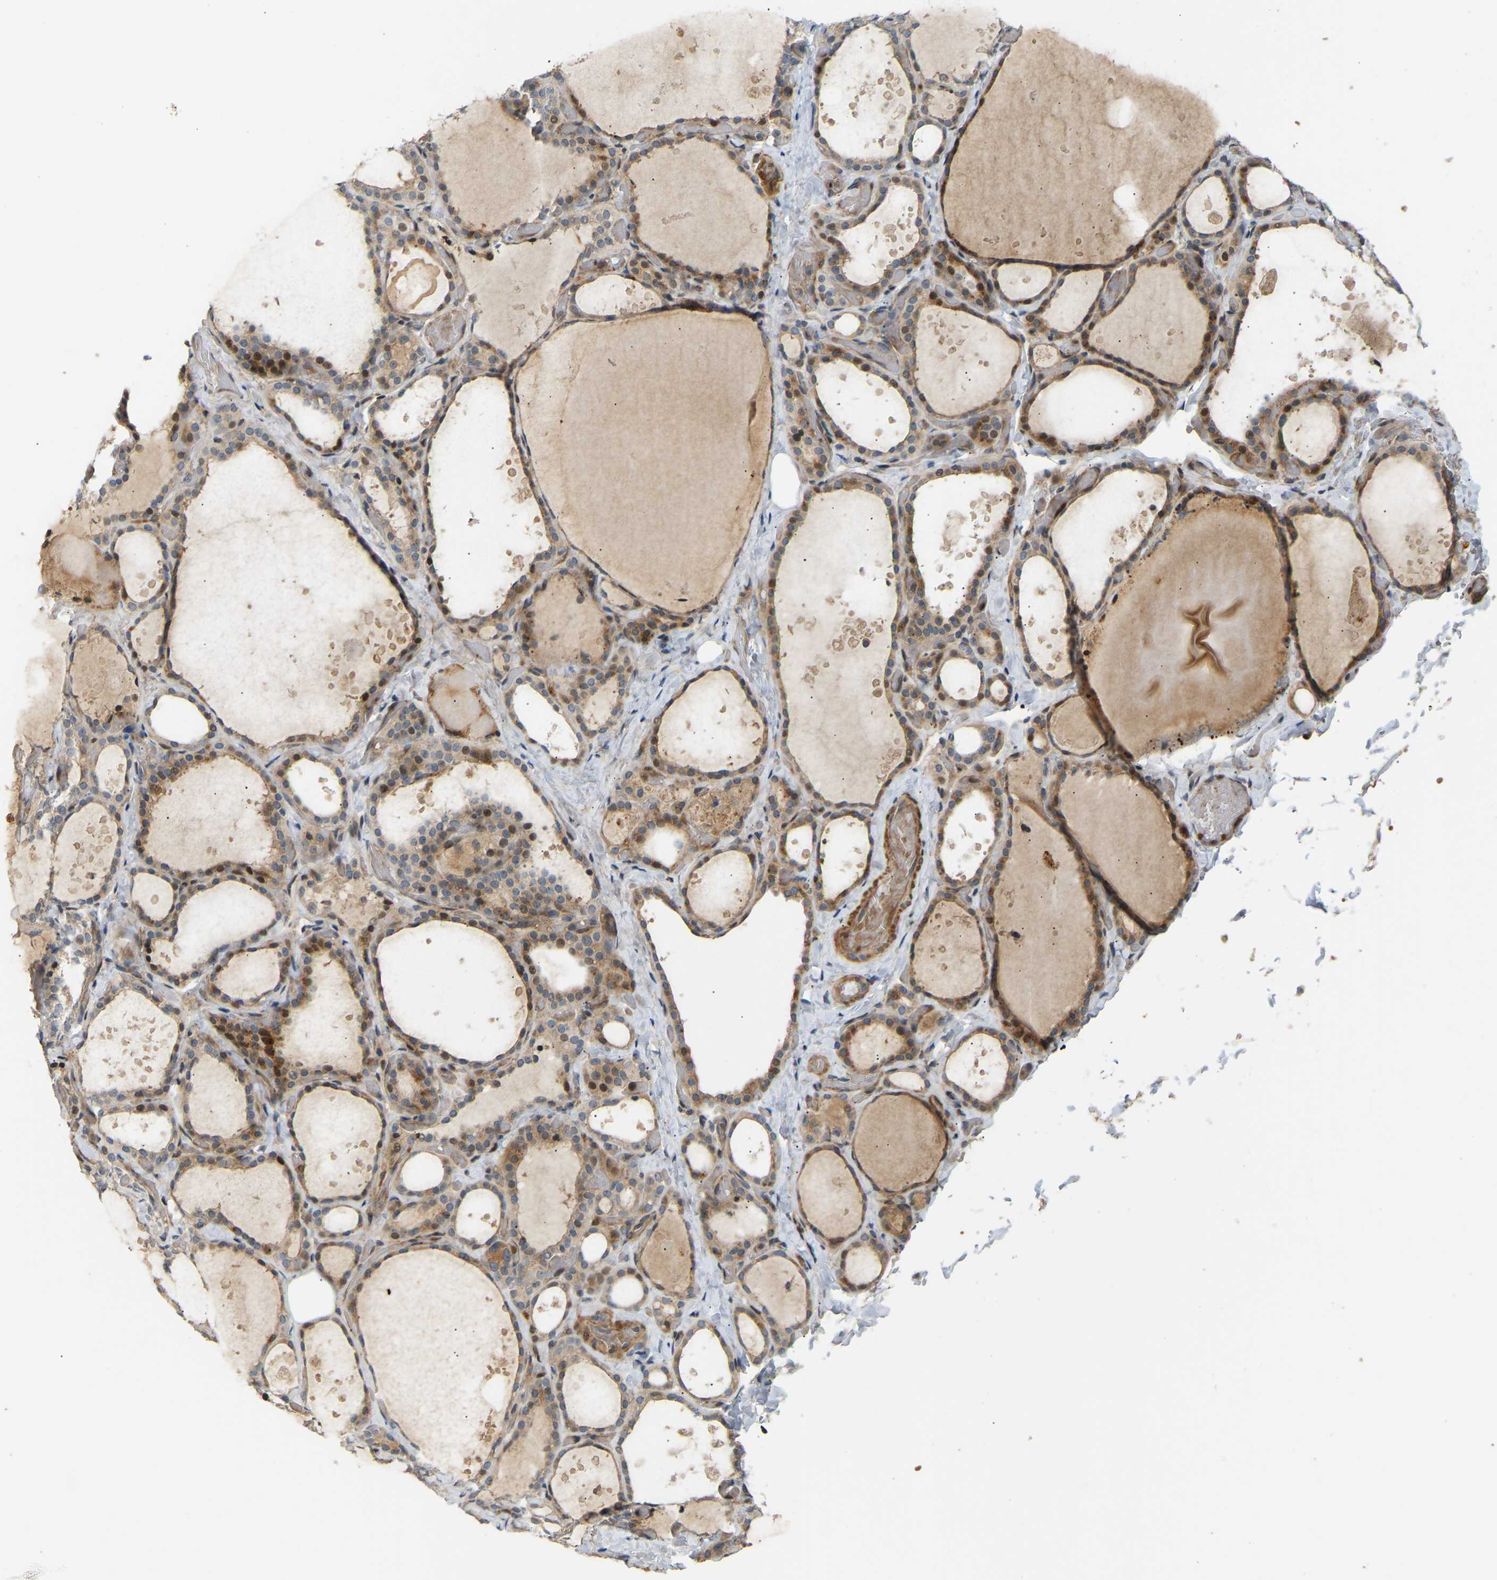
{"staining": {"intensity": "moderate", "quantity": ">75%", "location": "cytoplasmic/membranous,nuclear"}, "tissue": "thyroid gland", "cell_type": "Glandular cells", "image_type": "normal", "snomed": [{"axis": "morphology", "description": "Normal tissue, NOS"}, {"axis": "topography", "description": "Thyroid gland"}], "caption": "Moderate cytoplasmic/membranous,nuclear positivity for a protein is identified in about >75% of glandular cells of normal thyroid gland using immunohistochemistry (IHC).", "gene": "POGLUT2", "patient": {"sex": "female", "age": 44}}